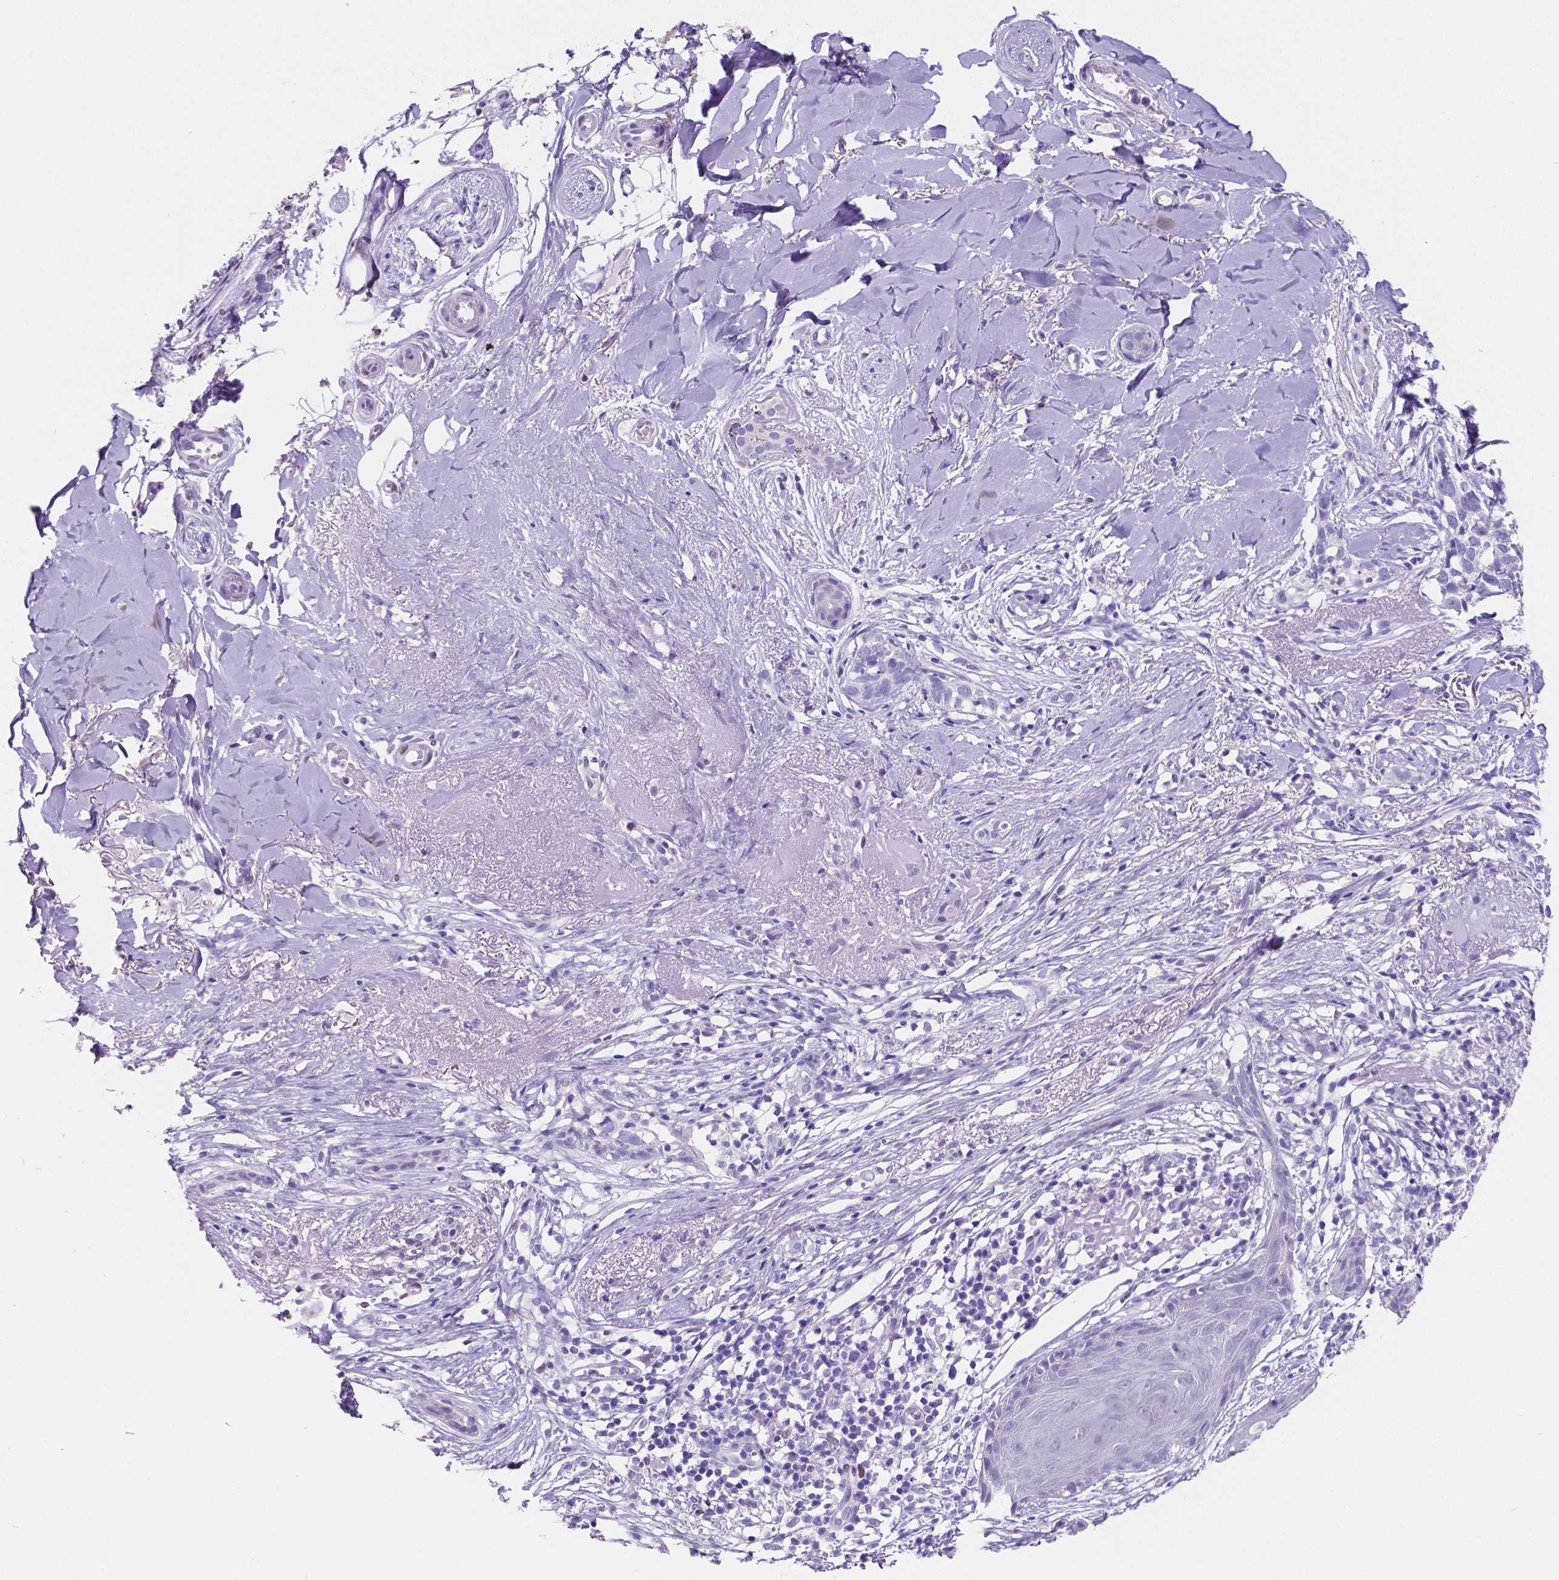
{"staining": {"intensity": "negative", "quantity": "none", "location": "none"}, "tissue": "skin cancer", "cell_type": "Tumor cells", "image_type": "cancer", "snomed": [{"axis": "morphology", "description": "Normal tissue, NOS"}, {"axis": "morphology", "description": "Basal cell carcinoma"}, {"axis": "topography", "description": "Skin"}], "caption": "Tumor cells are negative for brown protein staining in skin cancer (basal cell carcinoma).", "gene": "SATB2", "patient": {"sex": "male", "age": 84}}